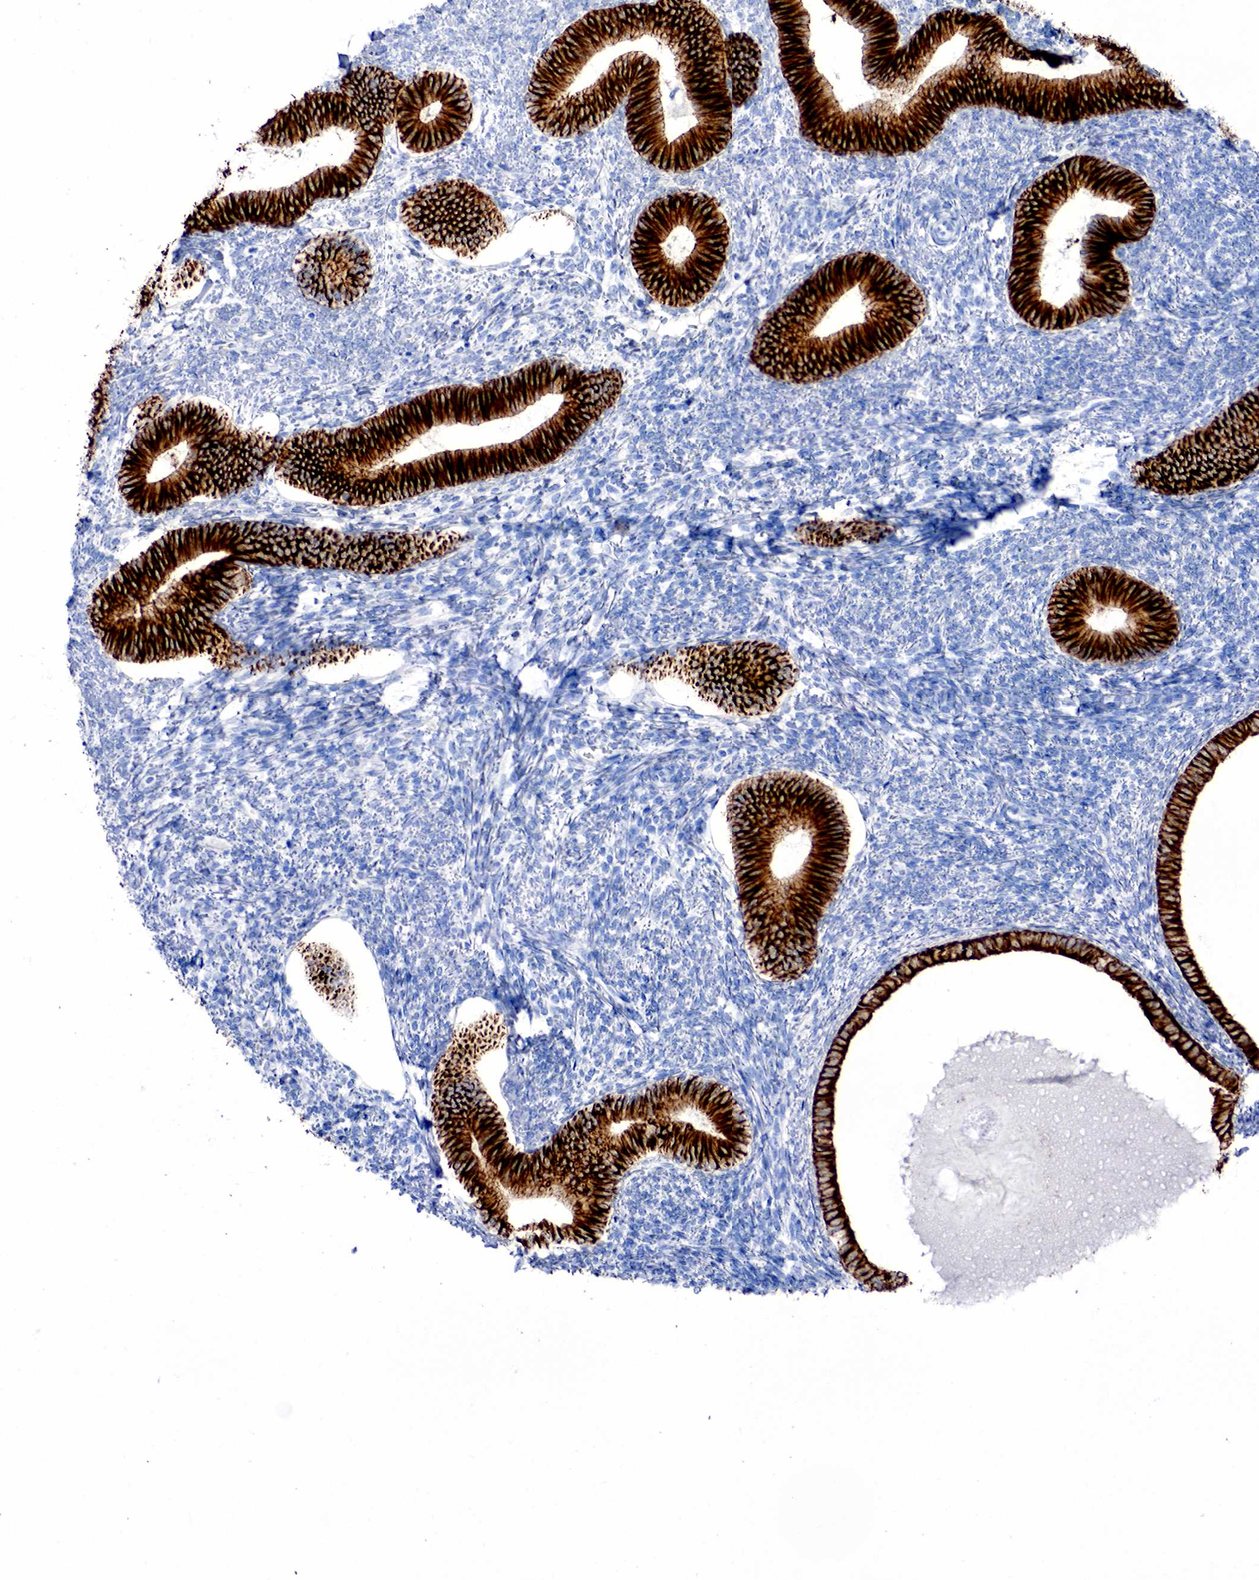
{"staining": {"intensity": "negative", "quantity": "none", "location": "none"}, "tissue": "endometrium", "cell_type": "Cells in endometrial stroma", "image_type": "normal", "snomed": [{"axis": "morphology", "description": "Normal tissue, NOS"}, {"axis": "topography", "description": "Endometrium"}], "caption": "This is an IHC photomicrograph of unremarkable human endometrium. There is no expression in cells in endometrial stroma.", "gene": "KRT18", "patient": {"sex": "female", "age": 82}}